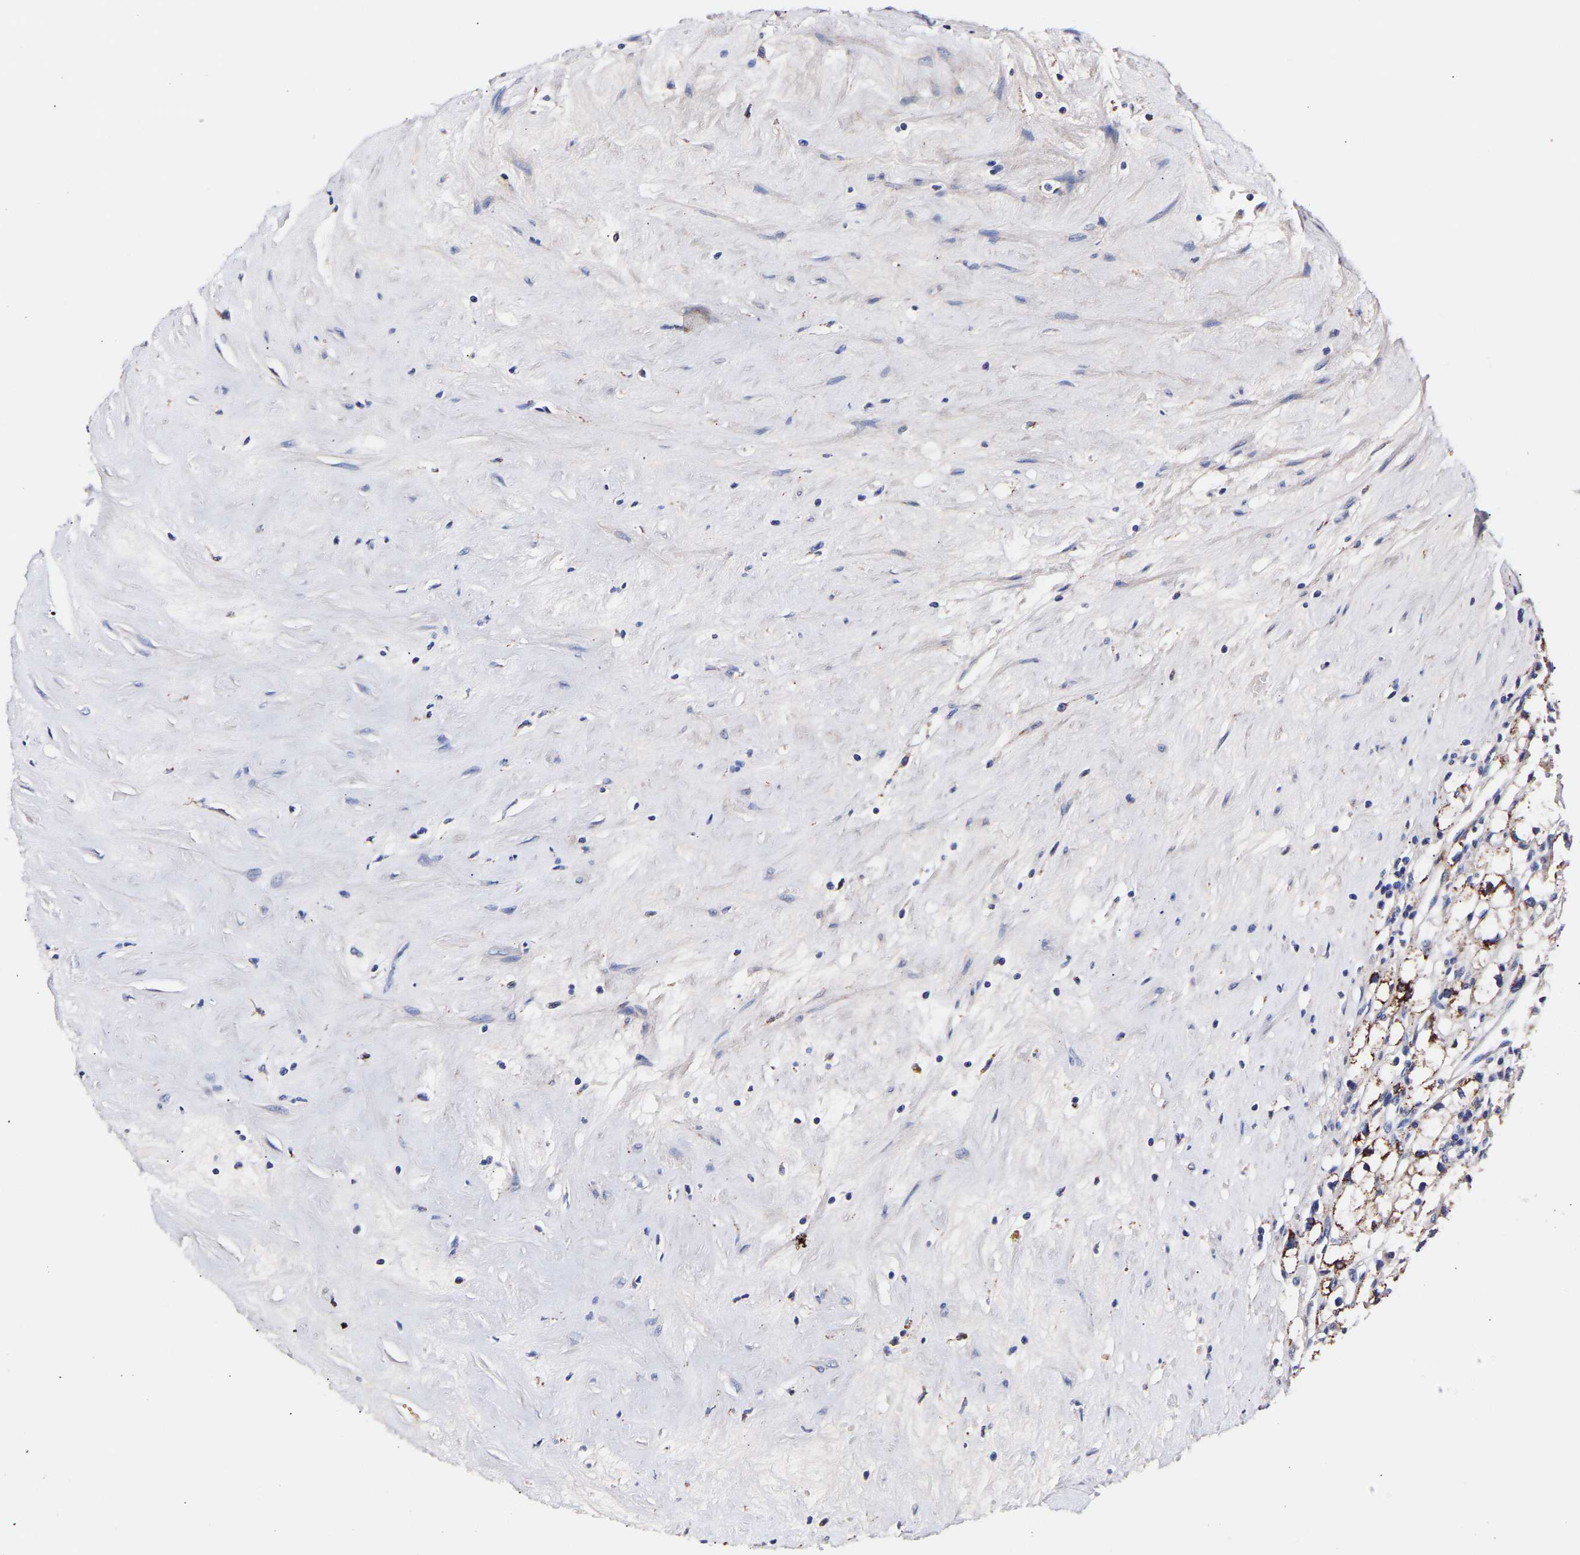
{"staining": {"intensity": "moderate", "quantity": ">75%", "location": "cytoplasmic/membranous"}, "tissue": "renal cancer", "cell_type": "Tumor cells", "image_type": "cancer", "snomed": [{"axis": "morphology", "description": "Adenocarcinoma, NOS"}, {"axis": "topography", "description": "Kidney"}], "caption": "Moderate cytoplasmic/membranous expression is present in approximately >75% of tumor cells in renal cancer.", "gene": "SEM1", "patient": {"sex": "male", "age": 56}}